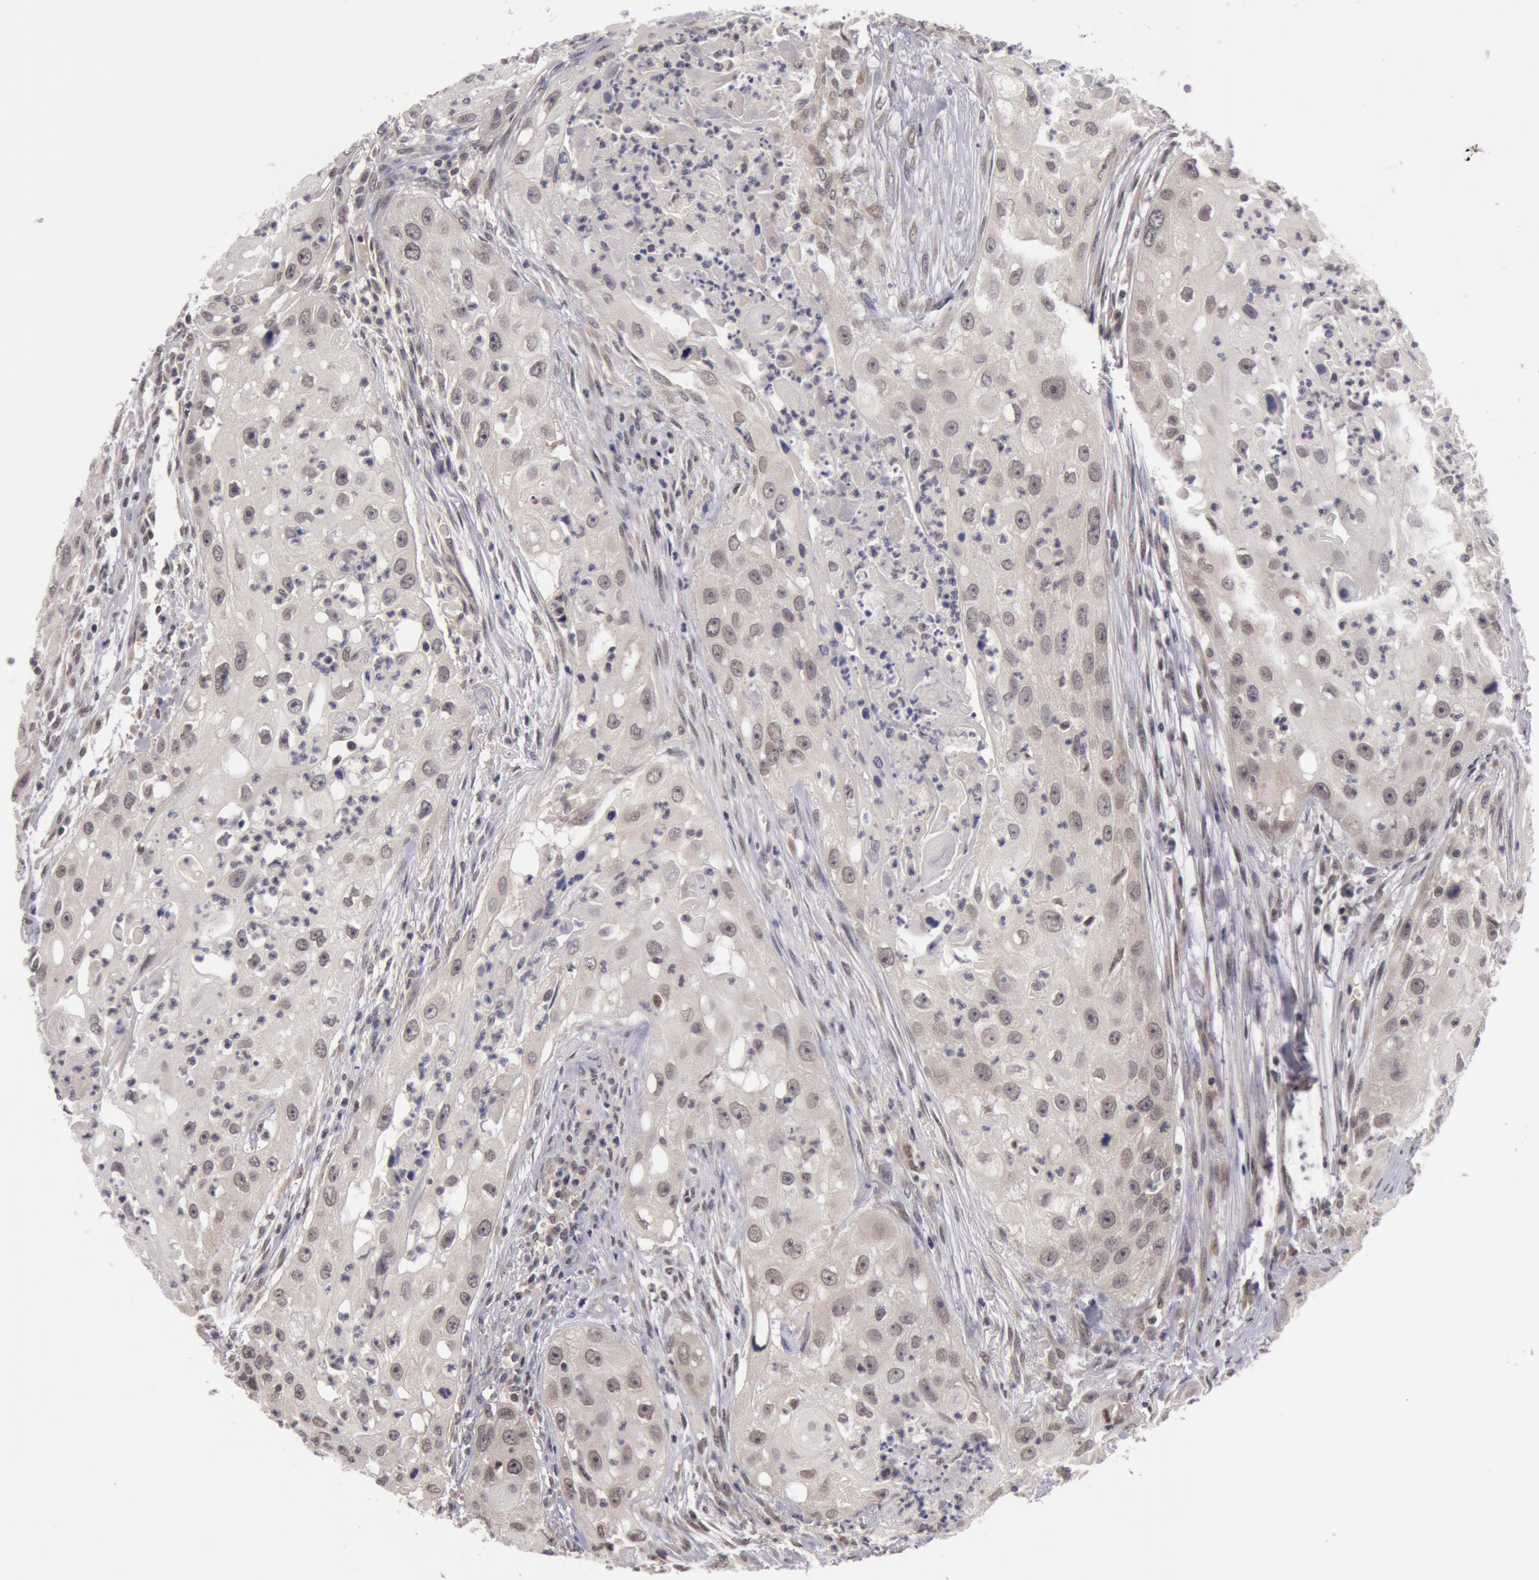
{"staining": {"intensity": "negative", "quantity": "none", "location": "none"}, "tissue": "head and neck cancer", "cell_type": "Tumor cells", "image_type": "cancer", "snomed": [{"axis": "morphology", "description": "Squamous cell carcinoma, NOS"}, {"axis": "topography", "description": "Head-Neck"}], "caption": "An immunohistochemistry histopathology image of squamous cell carcinoma (head and neck) is shown. There is no staining in tumor cells of squamous cell carcinoma (head and neck).", "gene": "SYTL4", "patient": {"sex": "male", "age": 64}}